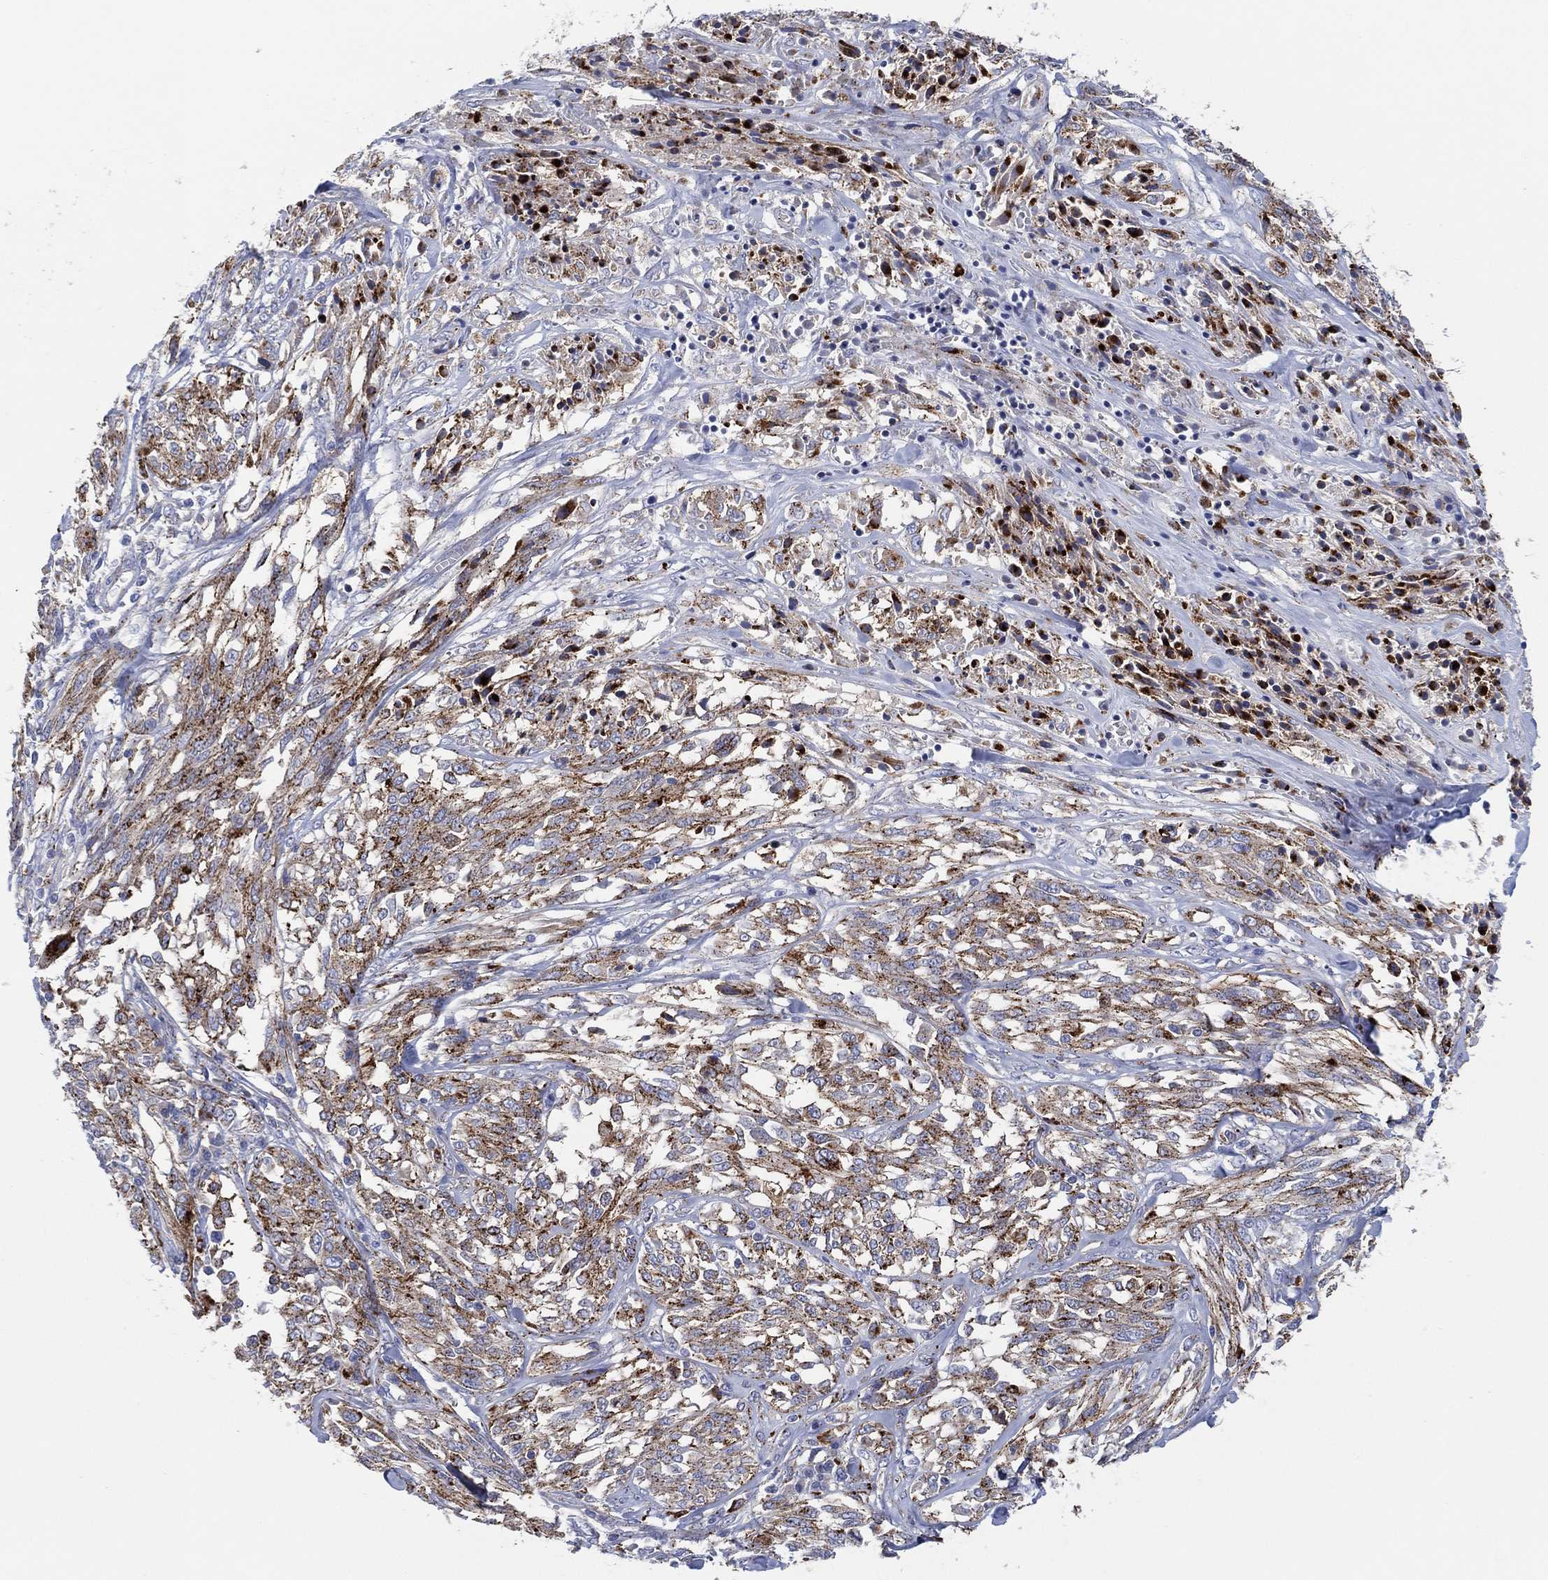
{"staining": {"intensity": "moderate", "quantity": ">75%", "location": "cytoplasmic/membranous"}, "tissue": "melanoma", "cell_type": "Tumor cells", "image_type": "cancer", "snomed": [{"axis": "morphology", "description": "Malignant melanoma, NOS"}, {"axis": "topography", "description": "Skin"}], "caption": "Melanoma tissue displays moderate cytoplasmic/membranous expression in about >75% of tumor cells, visualized by immunohistochemistry. (IHC, brightfield microscopy, high magnification).", "gene": "GALNS", "patient": {"sex": "female", "age": 91}}